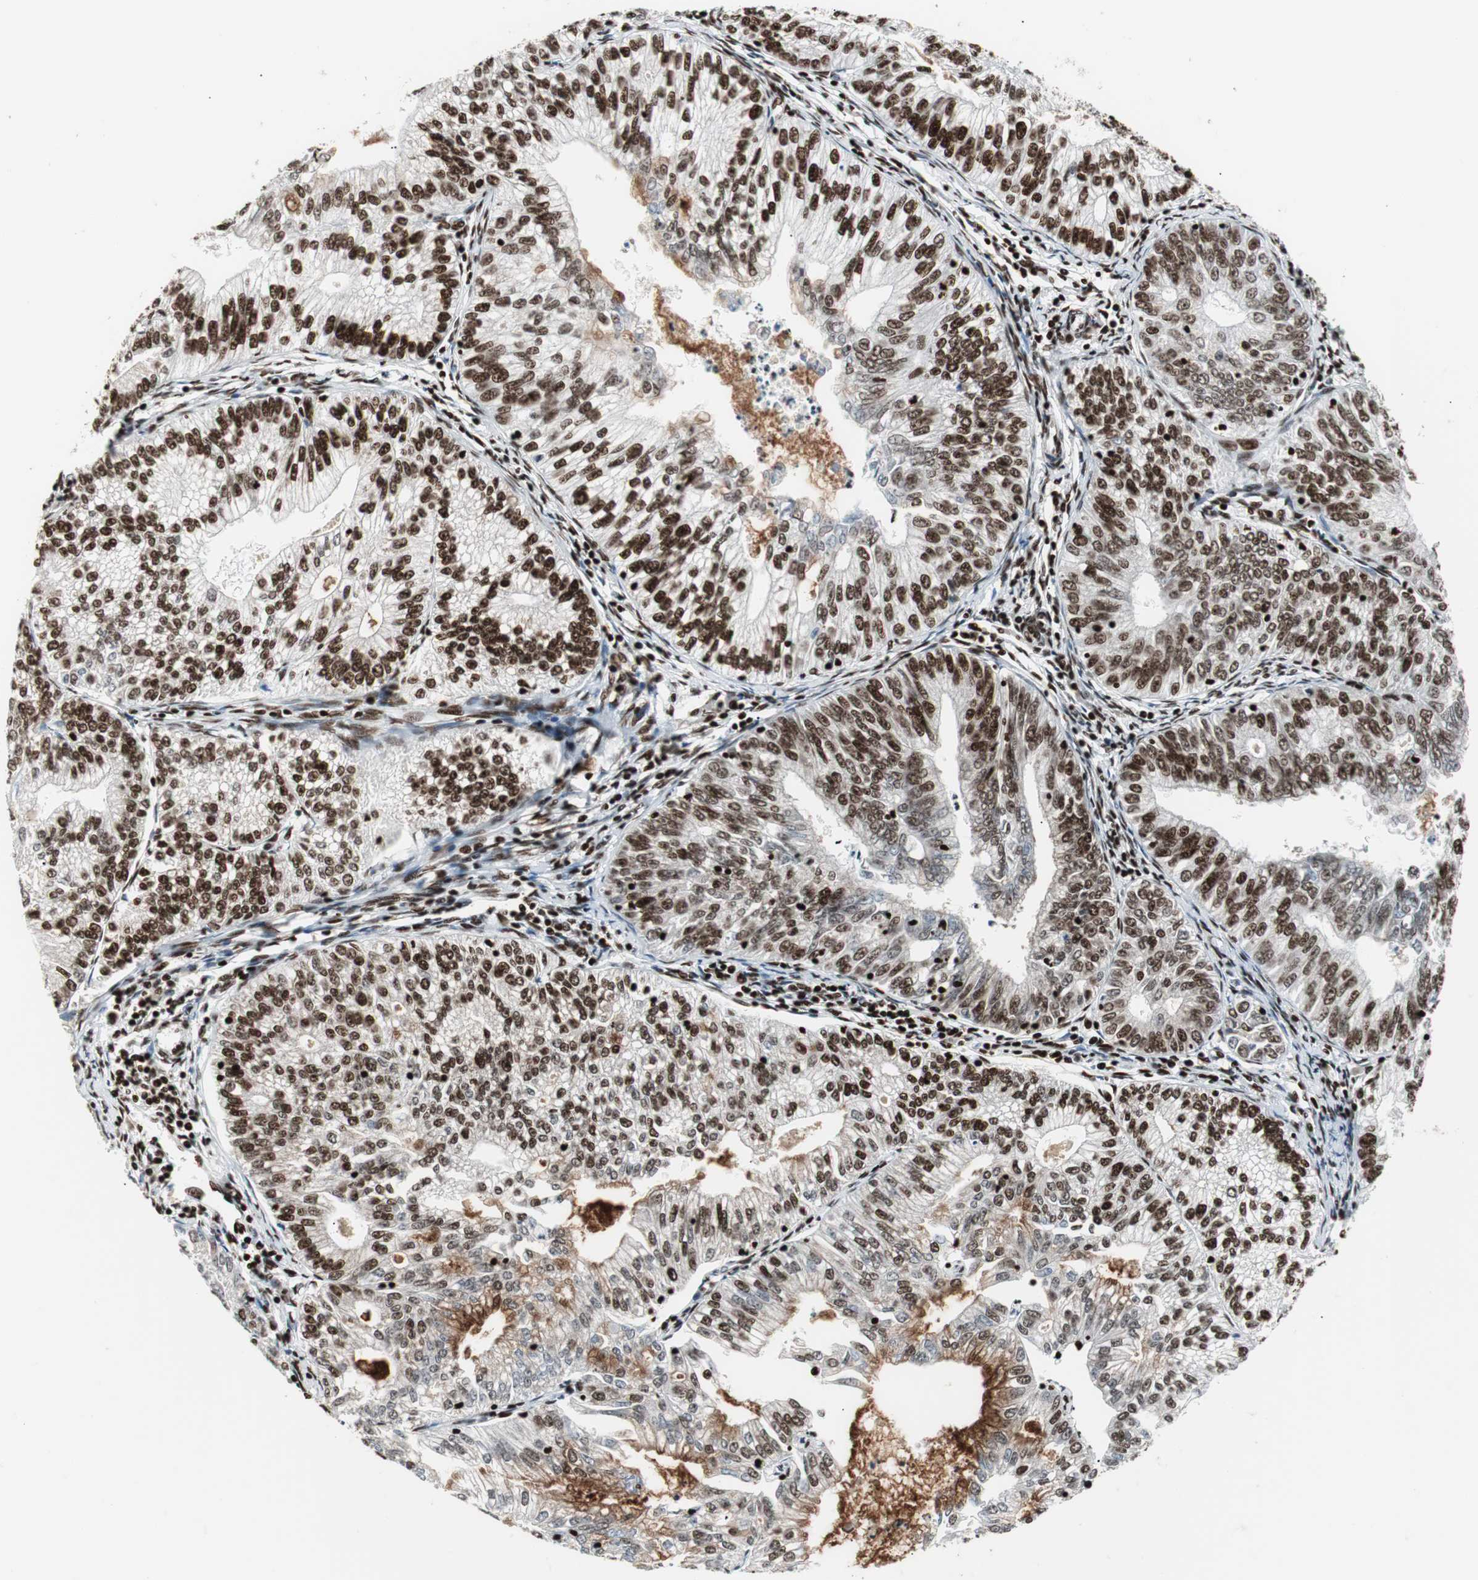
{"staining": {"intensity": "strong", "quantity": ">75%", "location": "cytoplasmic/membranous,nuclear"}, "tissue": "endometrial cancer", "cell_type": "Tumor cells", "image_type": "cancer", "snomed": [{"axis": "morphology", "description": "Adenocarcinoma, NOS"}, {"axis": "topography", "description": "Endometrium"}], "caption": "IHC photomicrograph of neoplastic tissue: endometrial cancer (adenocarcinoma) stained using IHC reveals high levels of strong protein expression localized specifically in the cytoplasmic/membranous and nuclear of tumor cells, appearing as a cytoplasmic/membranous and nuclear brown color.", "gene": "MTA2", "patient": {"sex": "female", "age": 69}}